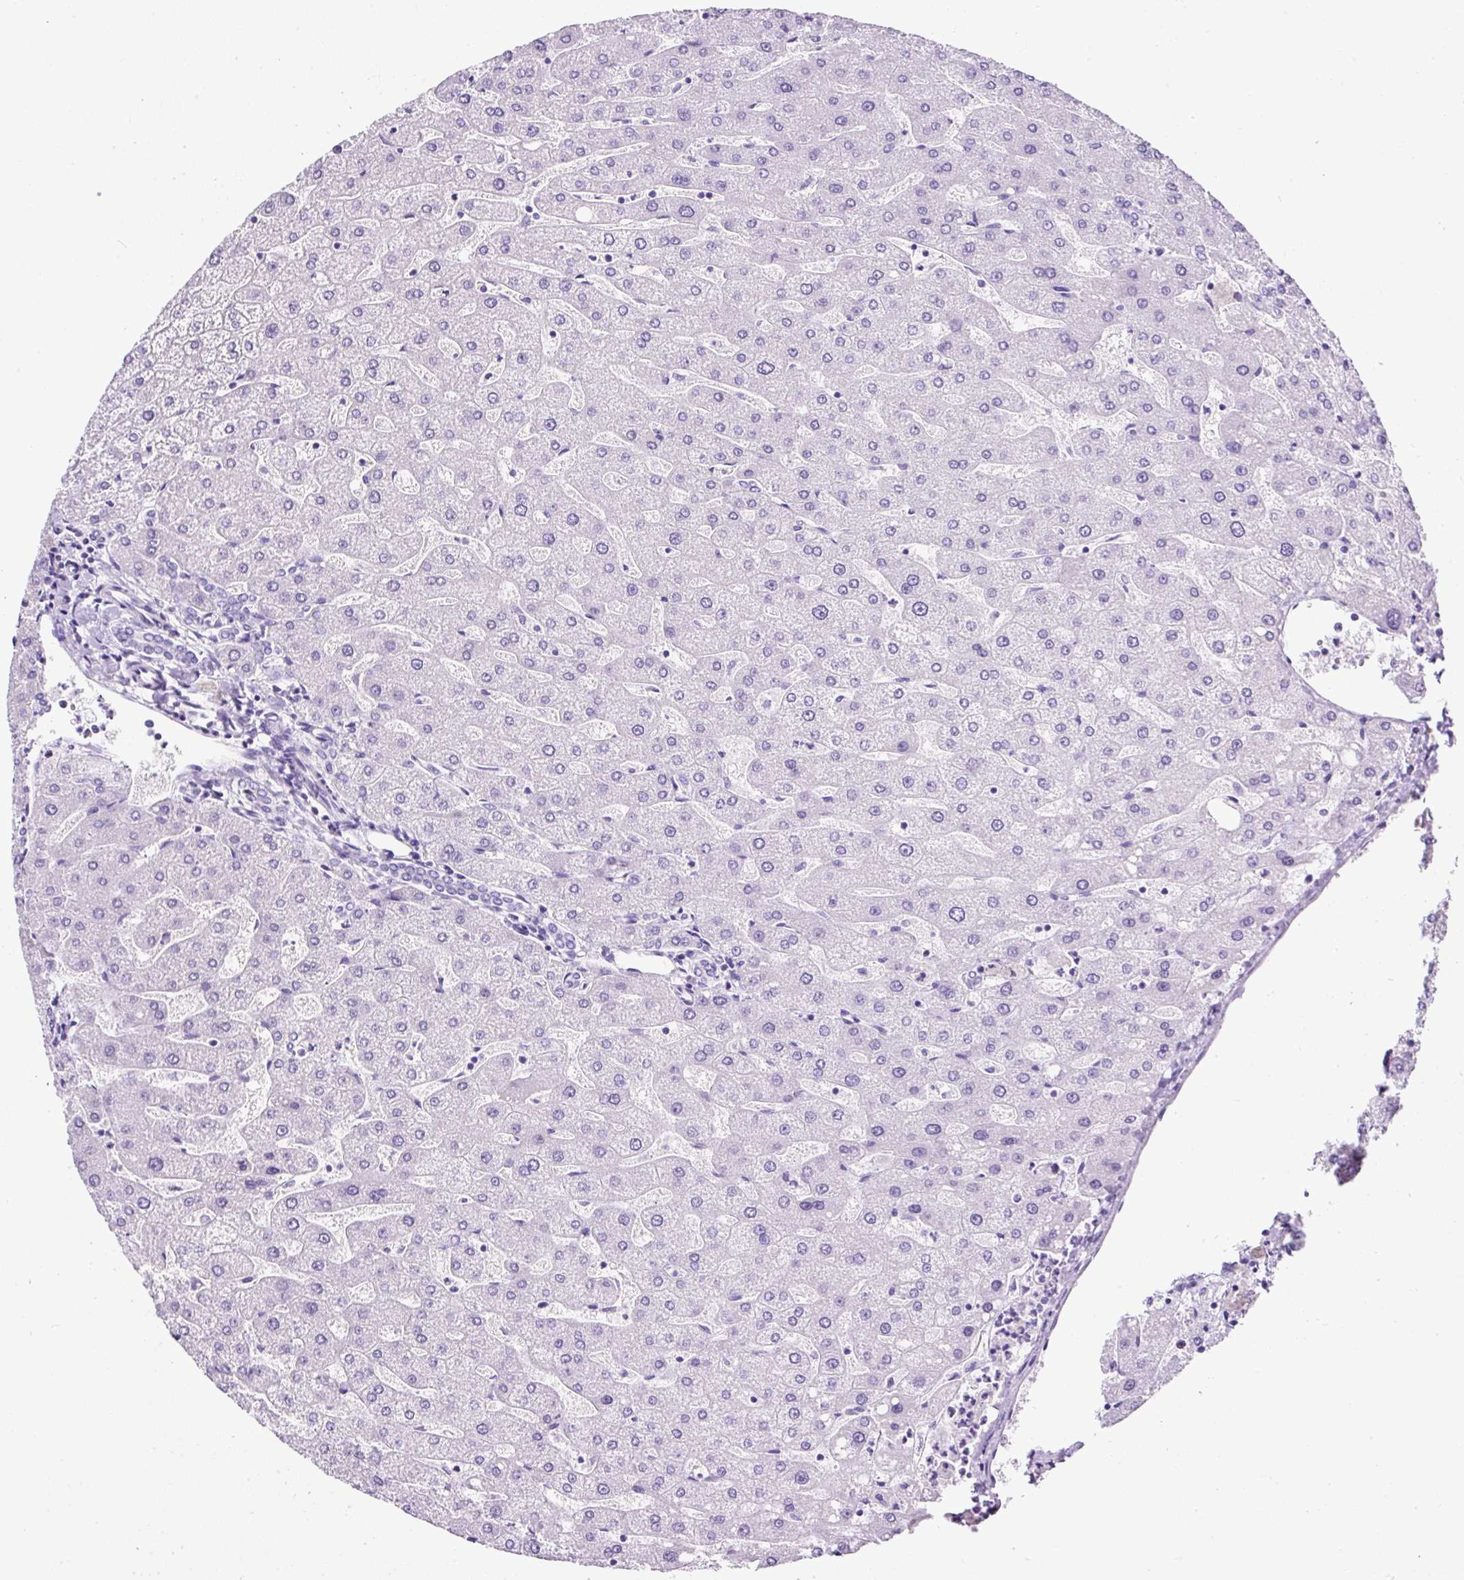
{"staining": {"intensity": "negative", "quantity": "none", "location": "none"}, "tissue": "liver", "cell_type": "Cholangiocytes", "image_type": "normal", "snomed": [{"axis": "morphology", "description": "Normal tissue, NOS"}, {"axis": "topography", "description": "Liver"}], "caption": "Cholangiocytes show no significant protein staining in normal liver.", "gene": "NTS", "patient": {"sex": "male", "age": 67}}